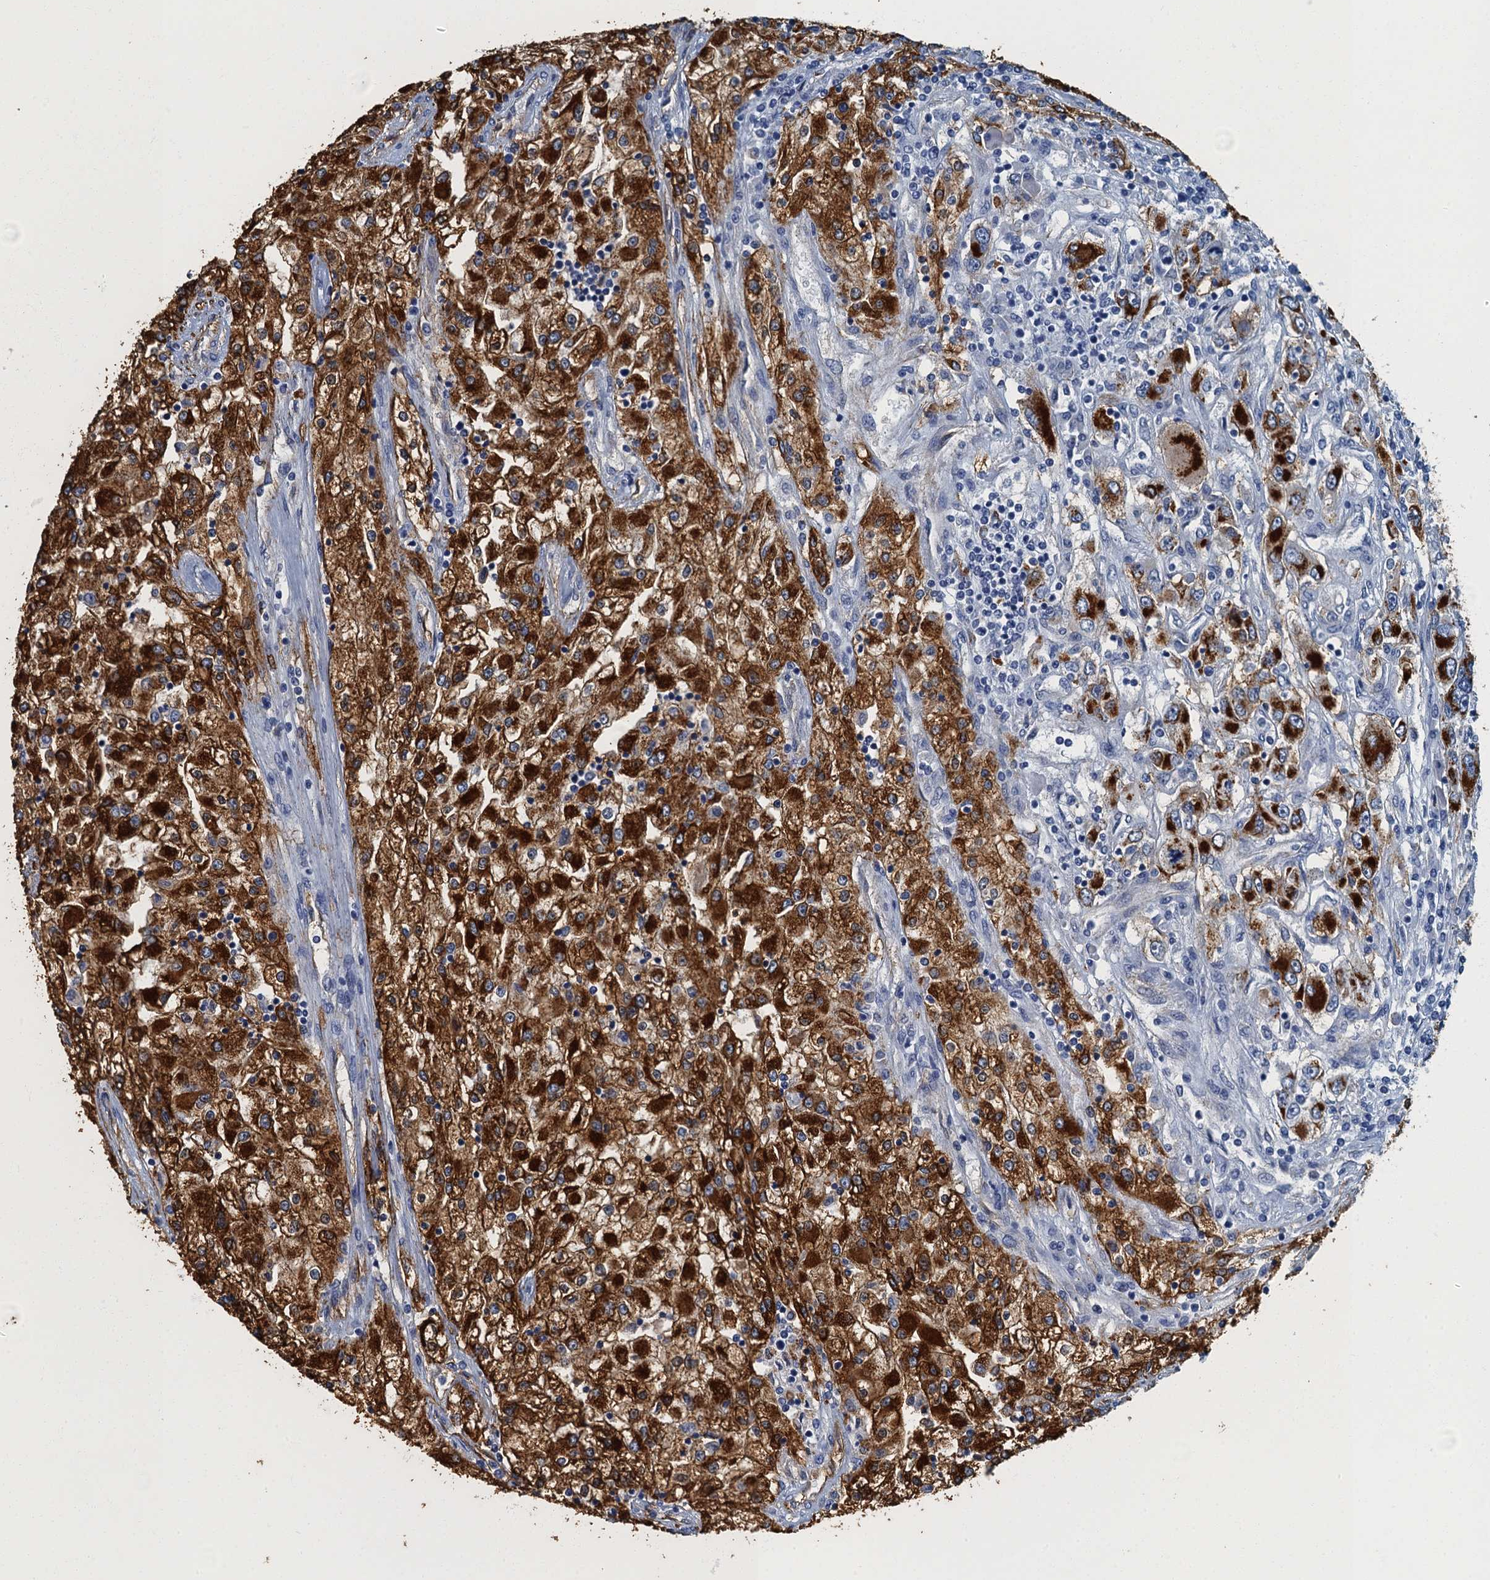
{"staining": {"intensity": "strong", "quantity": ">75%", "location": "cytoplasmic/membranous"}, "tissue": "renal cancer", "cell_type": "Tumor cells", "image_type": "cancer", "snomed": [{"axis": "morphology", "description": "Adenocarcinoma, NOS"}, {"axis": "topography", "description": "Kidney"}], "caption": "Immunohistochemistry (IHC) micrograph of adenocarcinoma (renal) stained for a protein (brown), which displays high levels of strong cytoplasmic/membranous expression in about >75% of tumor cells.", "gene": "GADL1", "patient": {"sex": "female", "age": 52}}